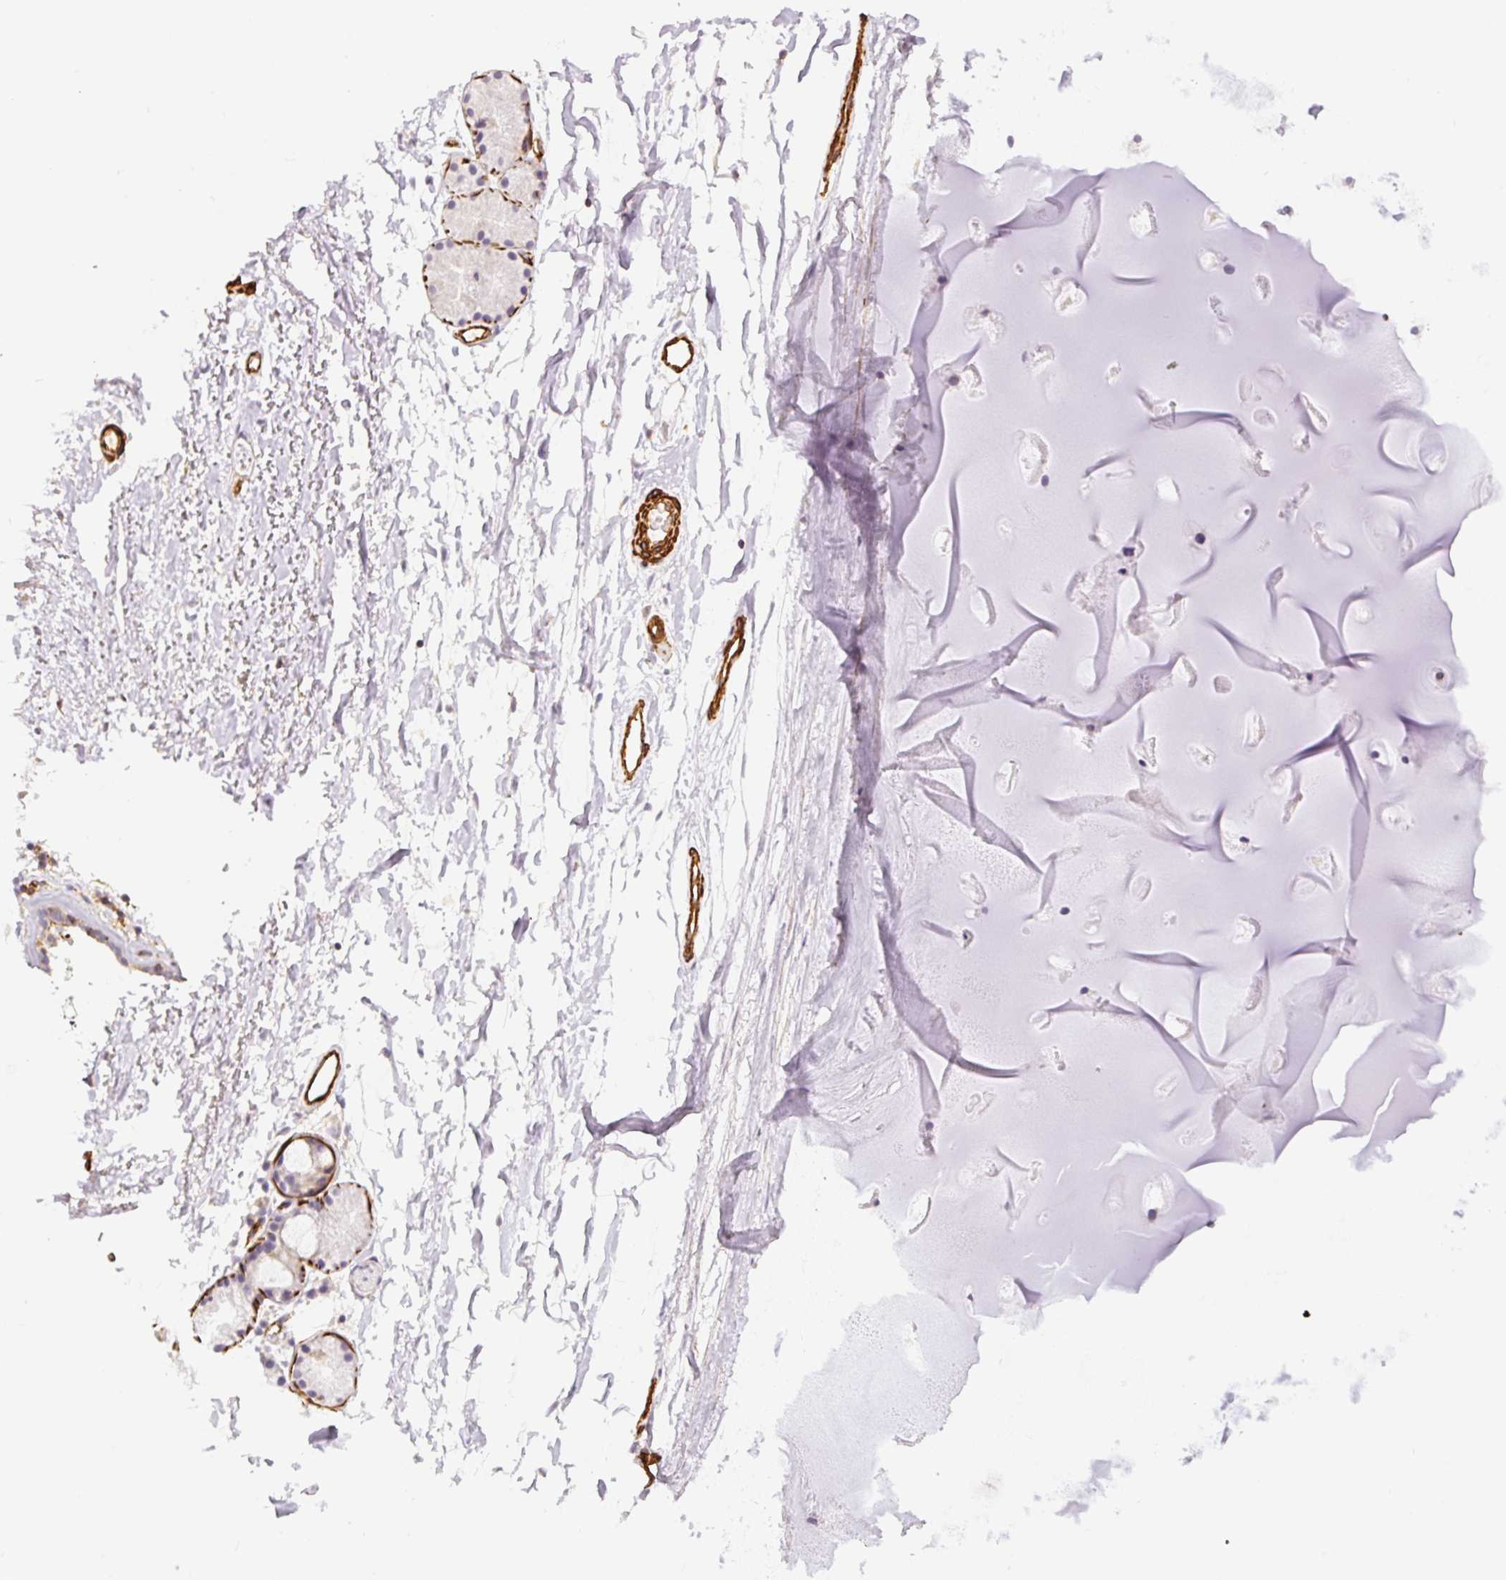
{"staining": {"intensity": "negative", "quantity": "none", "location": "none"}, "tissue": "soft tissue", "cell_type": "Chondrocytes", "image_type": "normal", "snomed": [{"axis": "morphology", "description": "Normal tissue, NOS"}, {"axis": "topography", "description": "Cartilage tissue"}, {"axis": "topography", "description": "Nasopharynx"}], "caption": "DAB immunohistochemical staining of unremarkable human soft tissue exhibits no significant staining in chondrocytes. The staining was performed using DAB to visualize the protein expression in brown, while the nuclei were stained in blue with hematoxylin (Magnification: 20x).", "gene": "MYL12A", "patient": {"sex": "male", "age": 56}}